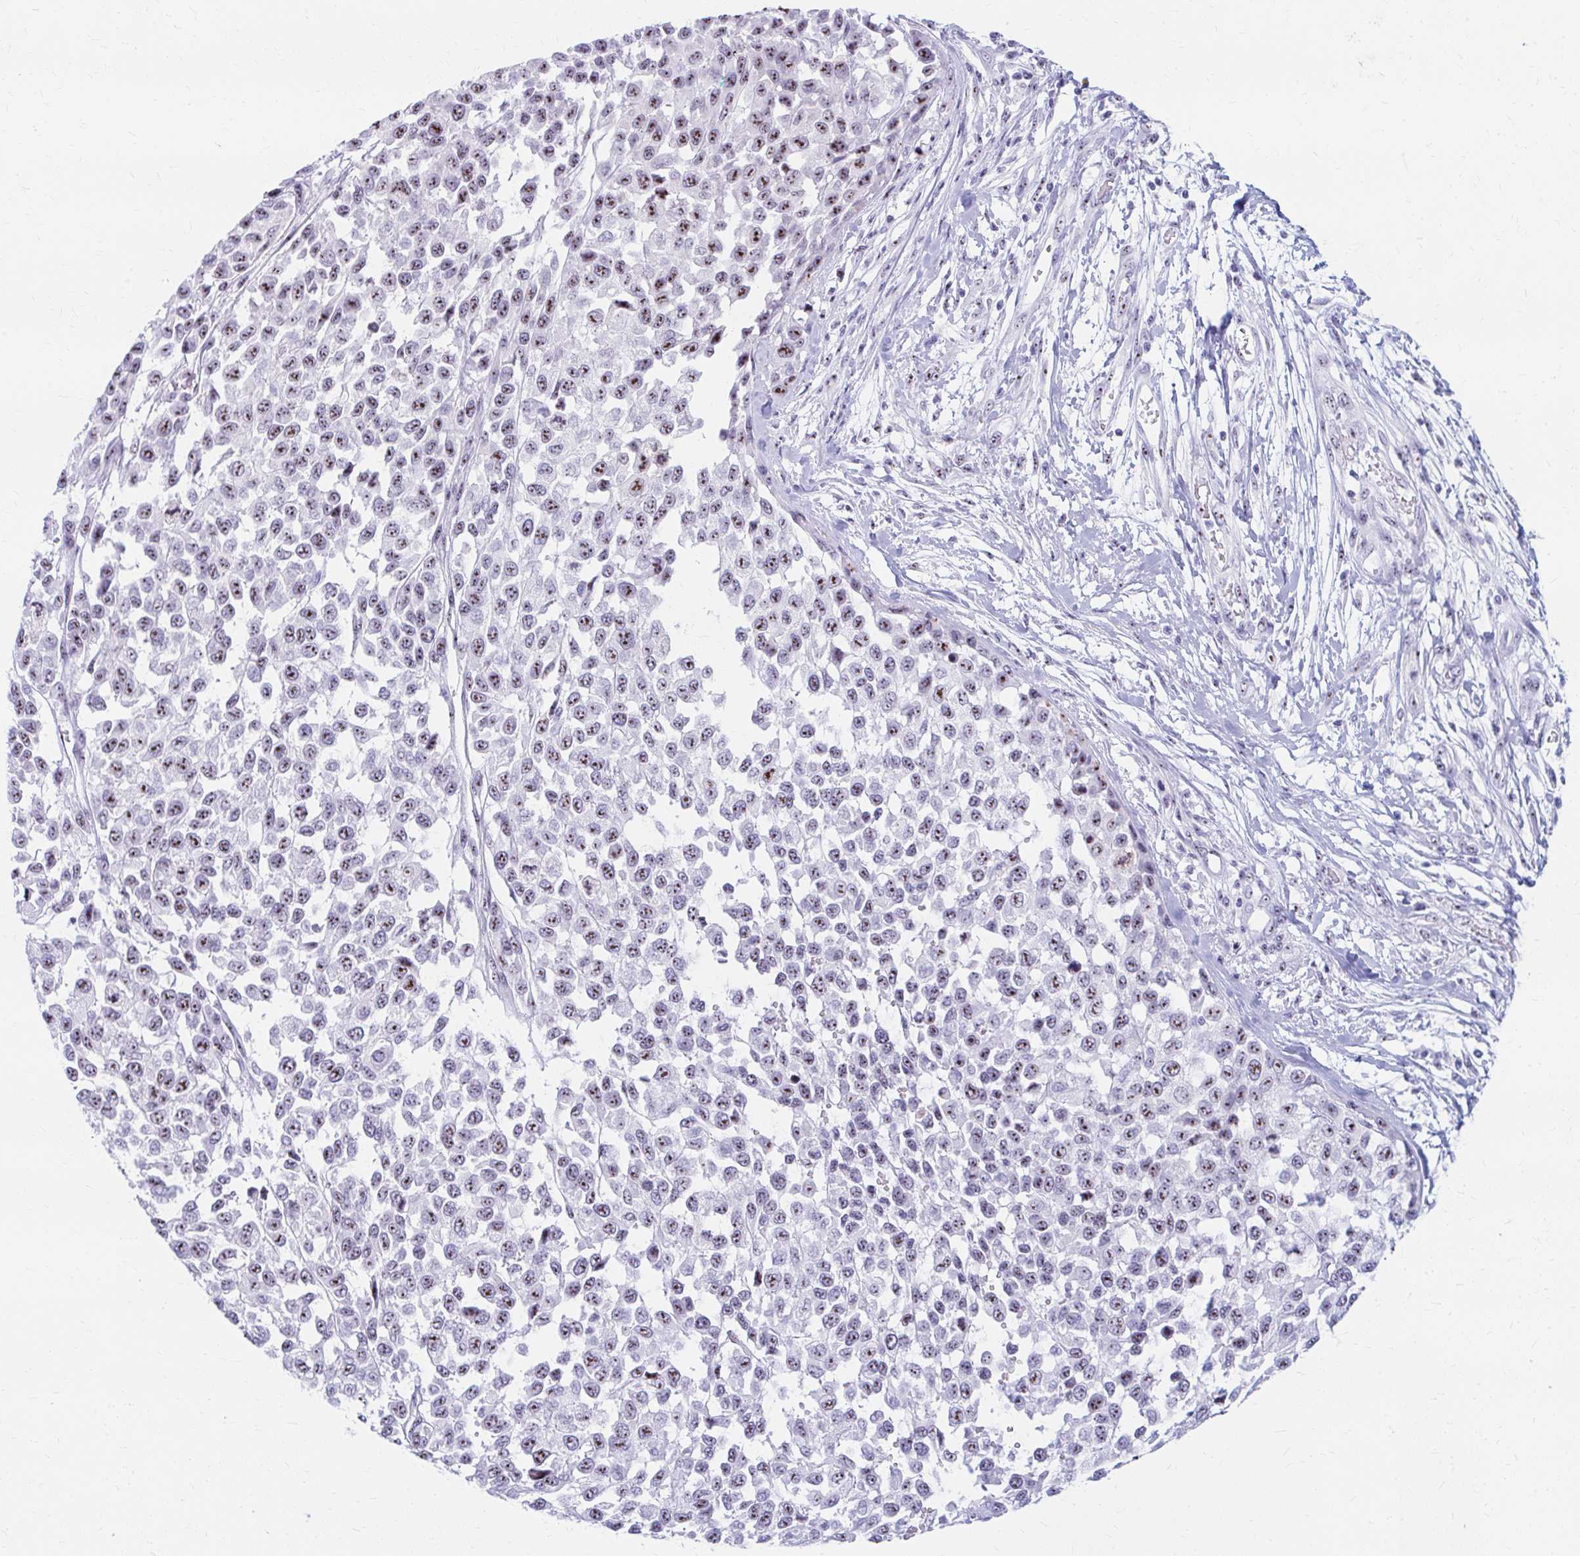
{"staining": {"intensity": "moderate", "quantity": ">75%", "location": "nuclear"}, "tissue": "melanoma", "cell_type": "Tumor cells", "image_type": "cancer", "snomed": [{"axis": "morphology", "description": "Malignant melanoma, NOS"}, {"axis": "topography", "description": "Skin"}], "caption": "Melanoma stained for a protein (brown) displays moderate nuclear positive positivity in approximately >75% of tumor cells.", "gene": "FTSJ3", "patient": {"sex": "male", "age": 62}}